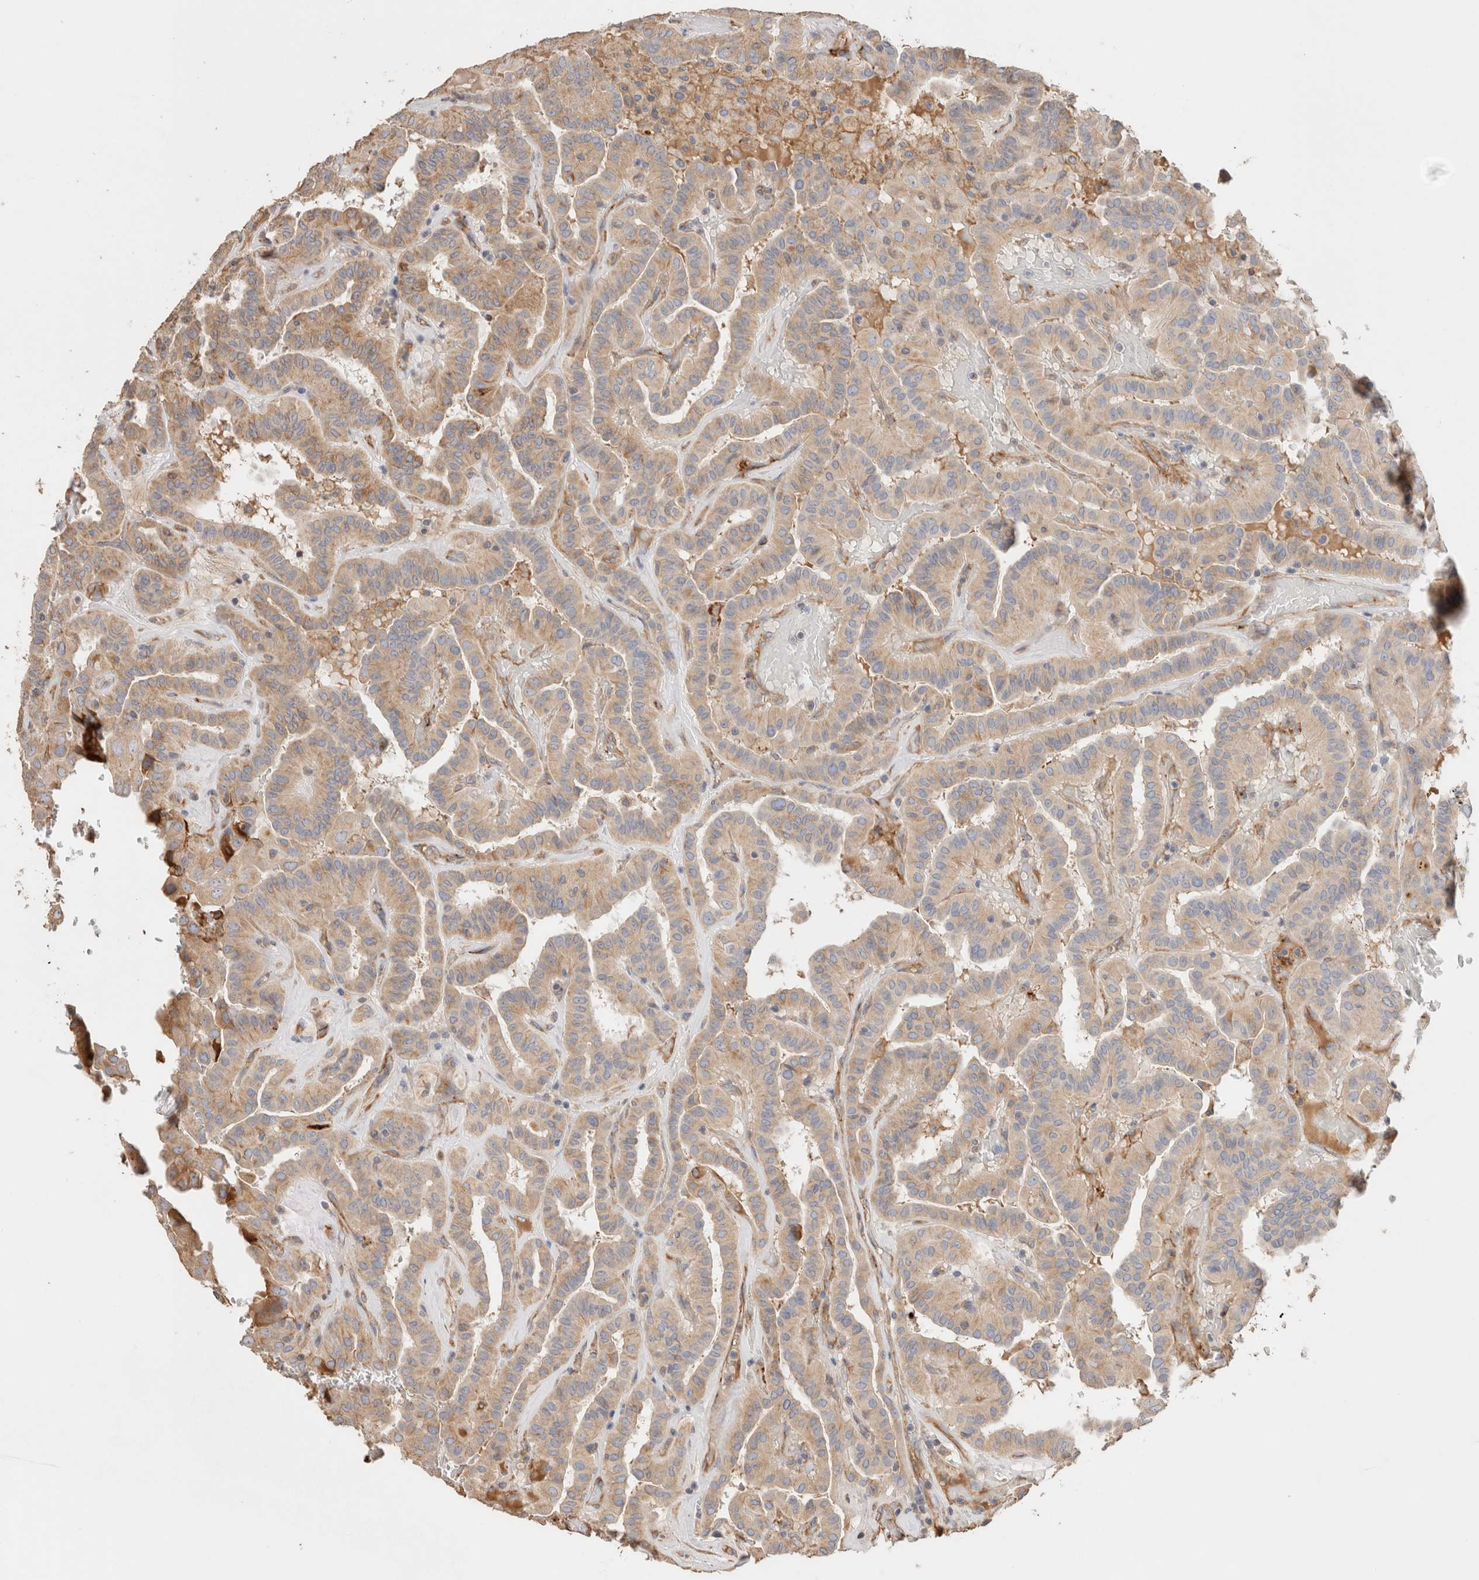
{"staining": {"intensity": "weak", "quantity": ">75%", "location": "cytoplasmic/membranous"}, "tissue": "thyroid cancer", "cell_type": "Tumor cells", "image_type": "cancer", "snomed": [{"axis": "morphology", "description": "Papillary adenocarcinoma, NOS"}, {"axis": "topography", "description": "Thyroid gland"}], "caption": "Protein expression analysis of human thyroid cancer (papillary adenocarcinoma) reveals weak cytoplasmic/membranous staining in approximately >75% of tumor cells.", "gene": "PROS1", "patient": {"sex": "male", "age": 77}}